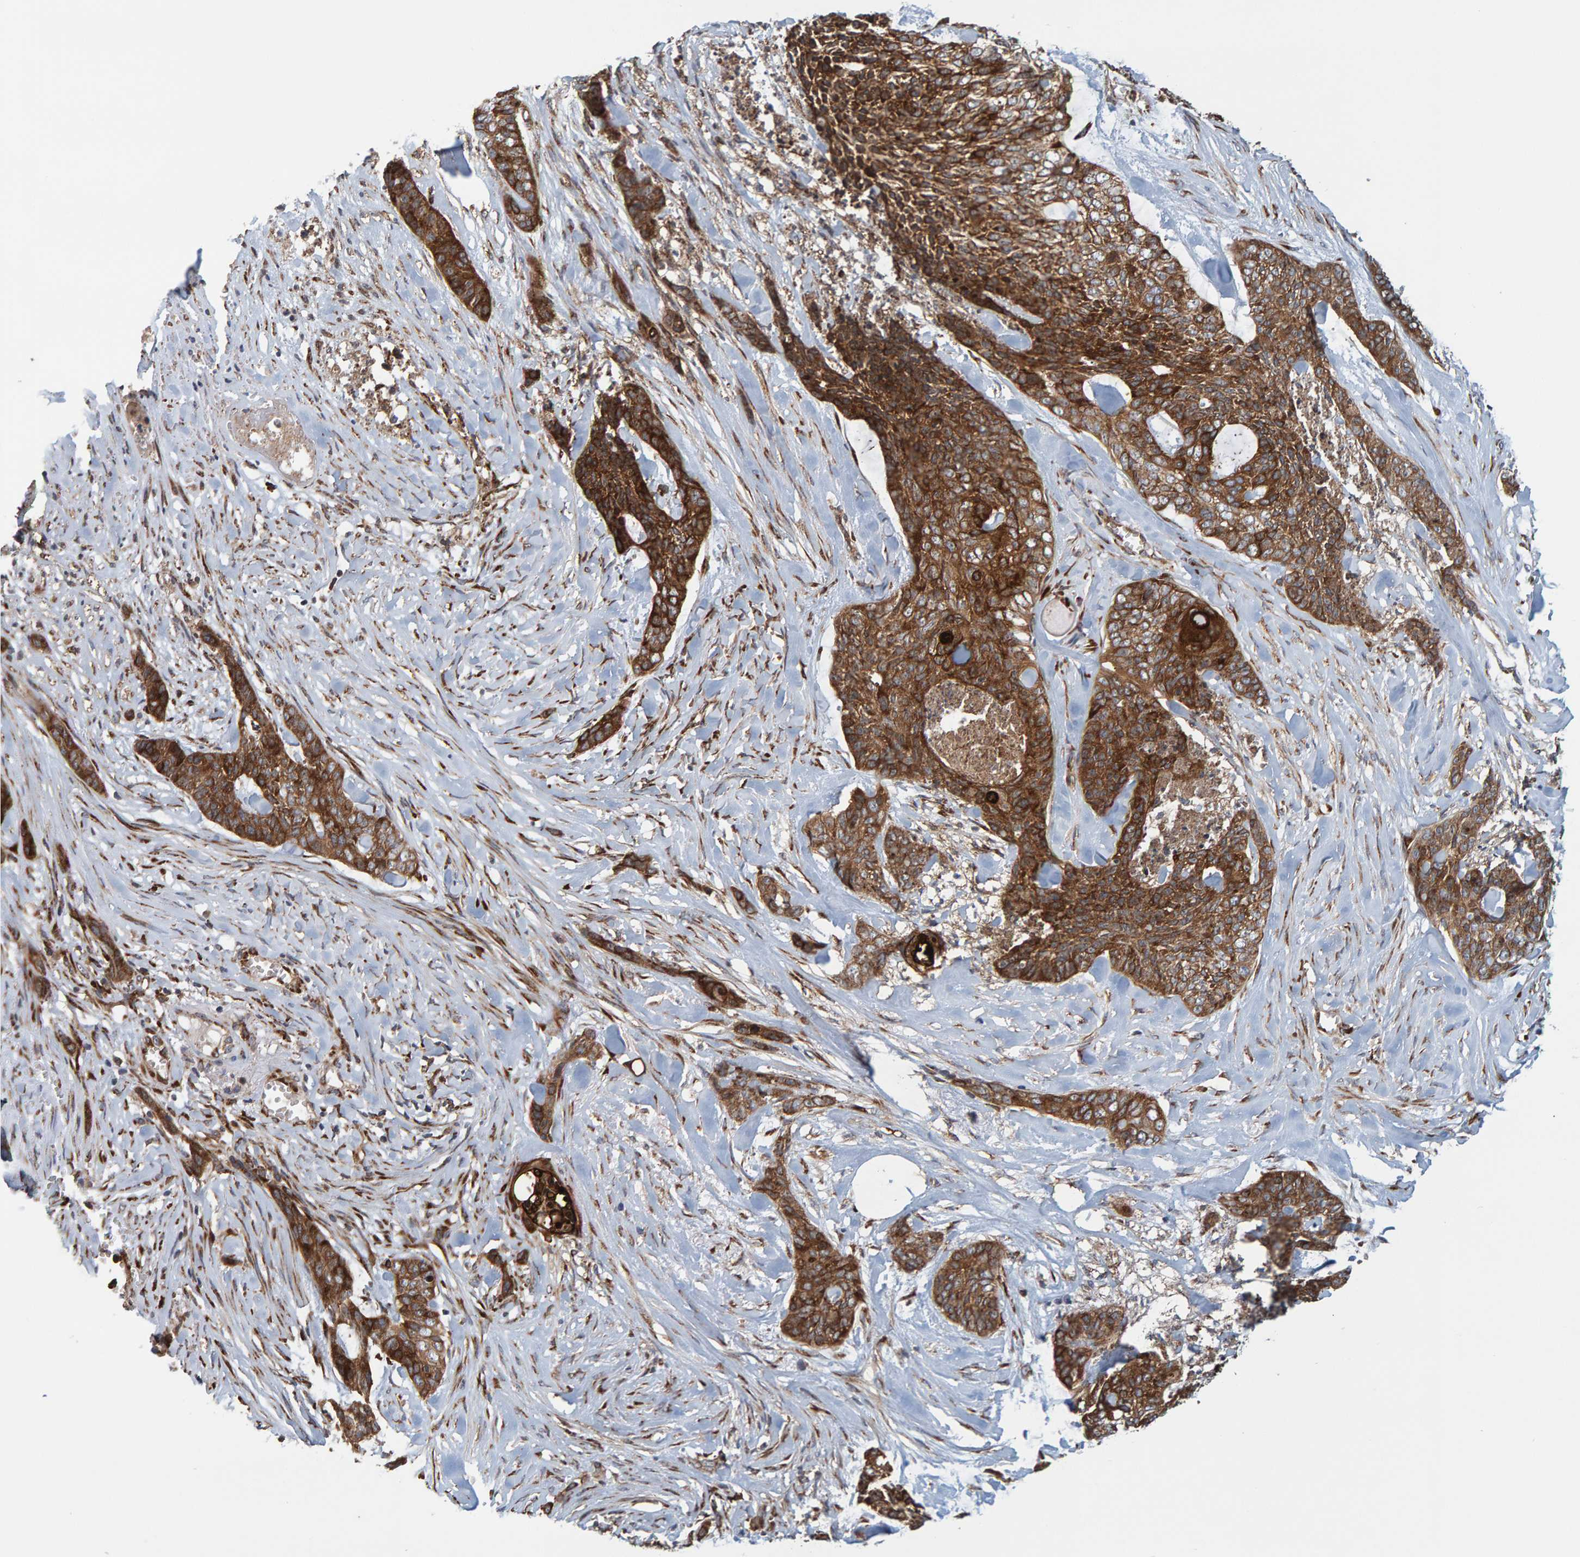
{"staining": {"intensity": "strong", "quantity": ">75%", "location": "cytoplasmic/membranous"}, "tissue": "skin cancer", "cell_type": "Tumor cells", "image_type": "cancer", "snomed": [{"axis": "morphology", "description": "Basal cell carcinoma"}, {"axis": "topography", "description": "Skin"}], "caption": "The immunohistochemical stain shows strong cytoplasmic/membranous expression in tumor cells of skin cancer (basal cell carcinoma) tissue.", "gene": "BAIAP2", "patient": {"sex": "female", "age": 64}}